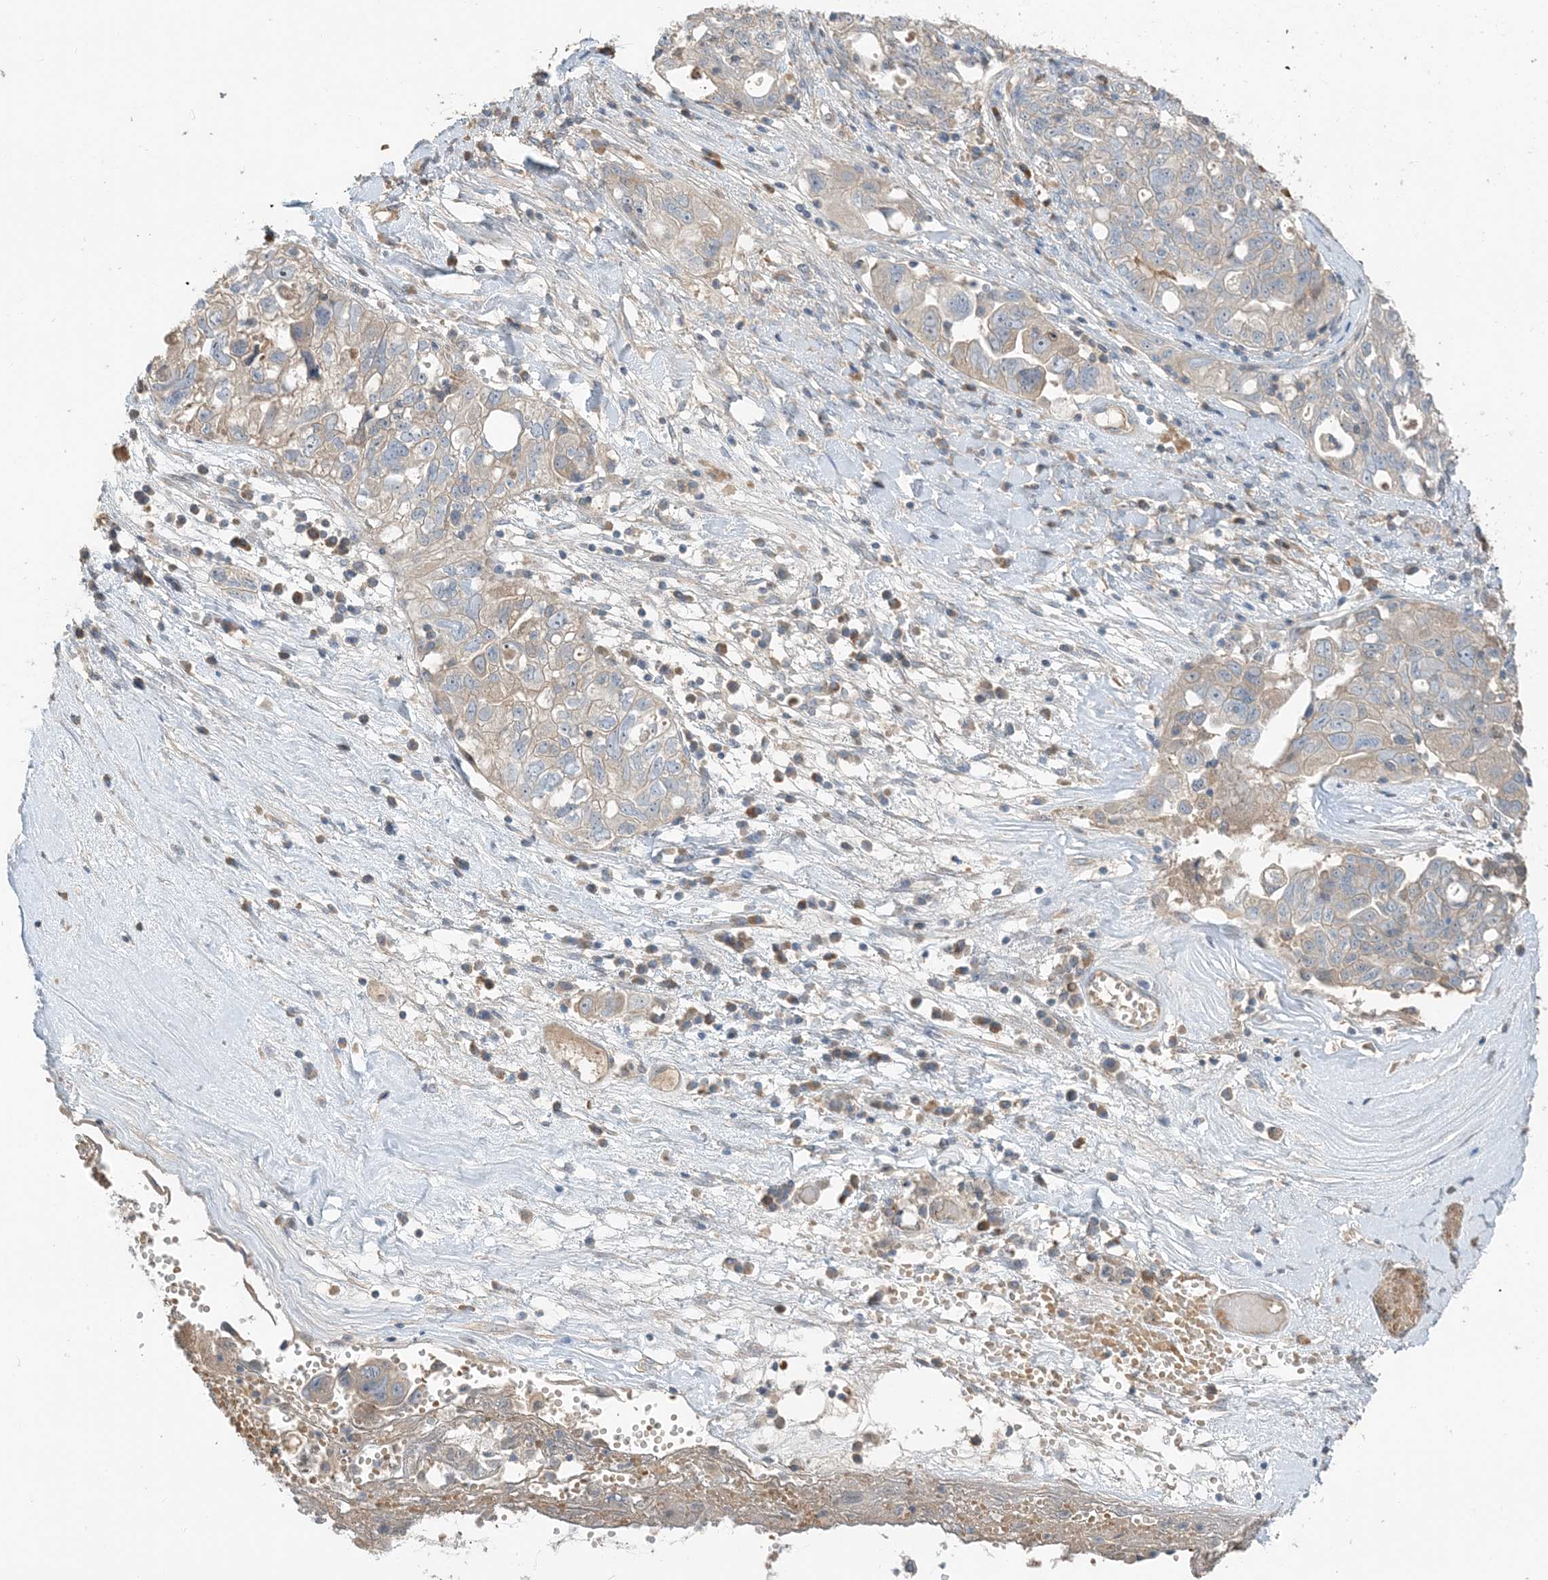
{"staining": {"intensity": "weak", "quantity": "<25%", "location": "cytoplasmic/membranous"}, "tissue": "ovarian cancer", "cell_type": "Tumor cells", "image_type": "cancer", "snomed": [{"axis": "morphology", "description": "Carcinoma, NOS"}, {"axis": "morphology", "description": "Cystadenocarcinoma, serous, NOS"}, {"axis": "topography", "description": "Ovary"}], "caption": "Immunohistochemical staining of human ovarian cancer (carcinoma) reveals no significant positivity in tumor cells.", "gene": "USP53", "patient": {"sex": "female", "age": 69}}